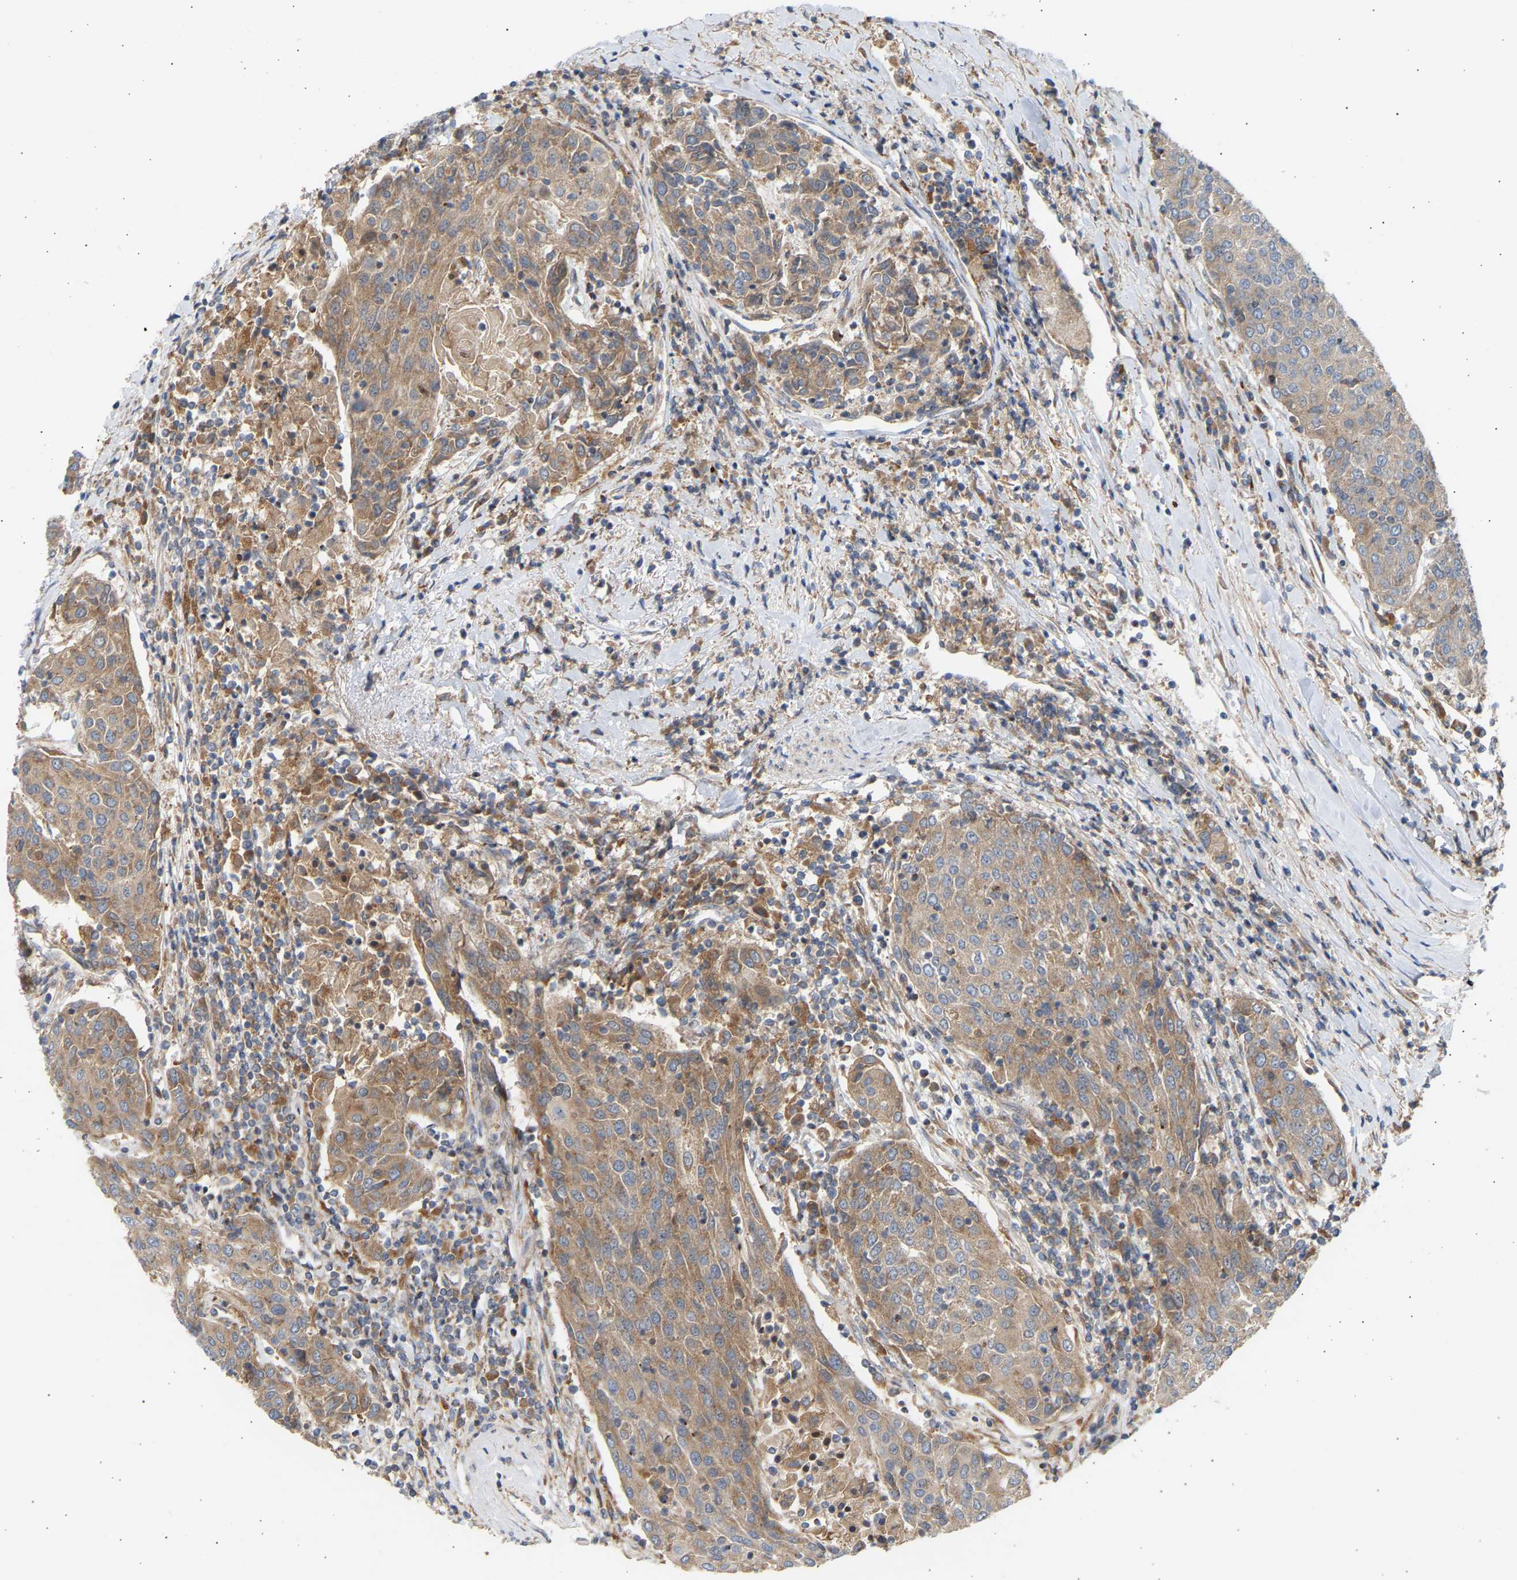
{"staining": {"intensity": "moderate", "quantity": ">75%", "location": "cytoplasmic/membranous"}, "tissue": "urothelial cancer", "cell_type": "Tumor cells", "image_type": "cancer", "snomed": [{"axis": "morphology", "description": "Urothelial carcinoma, High grade"}, {"axis": "topography", "description": "Urinary bladder"}], "caption": "A brown stain shows moderate cytoplasmic/membranous positivity of a protein in human urothelial cancer tumor cells. (IHC, brightfield microscopy, high magnification).", "gene": "GCN1", "patient": {"sex": "female", "age": 85}}